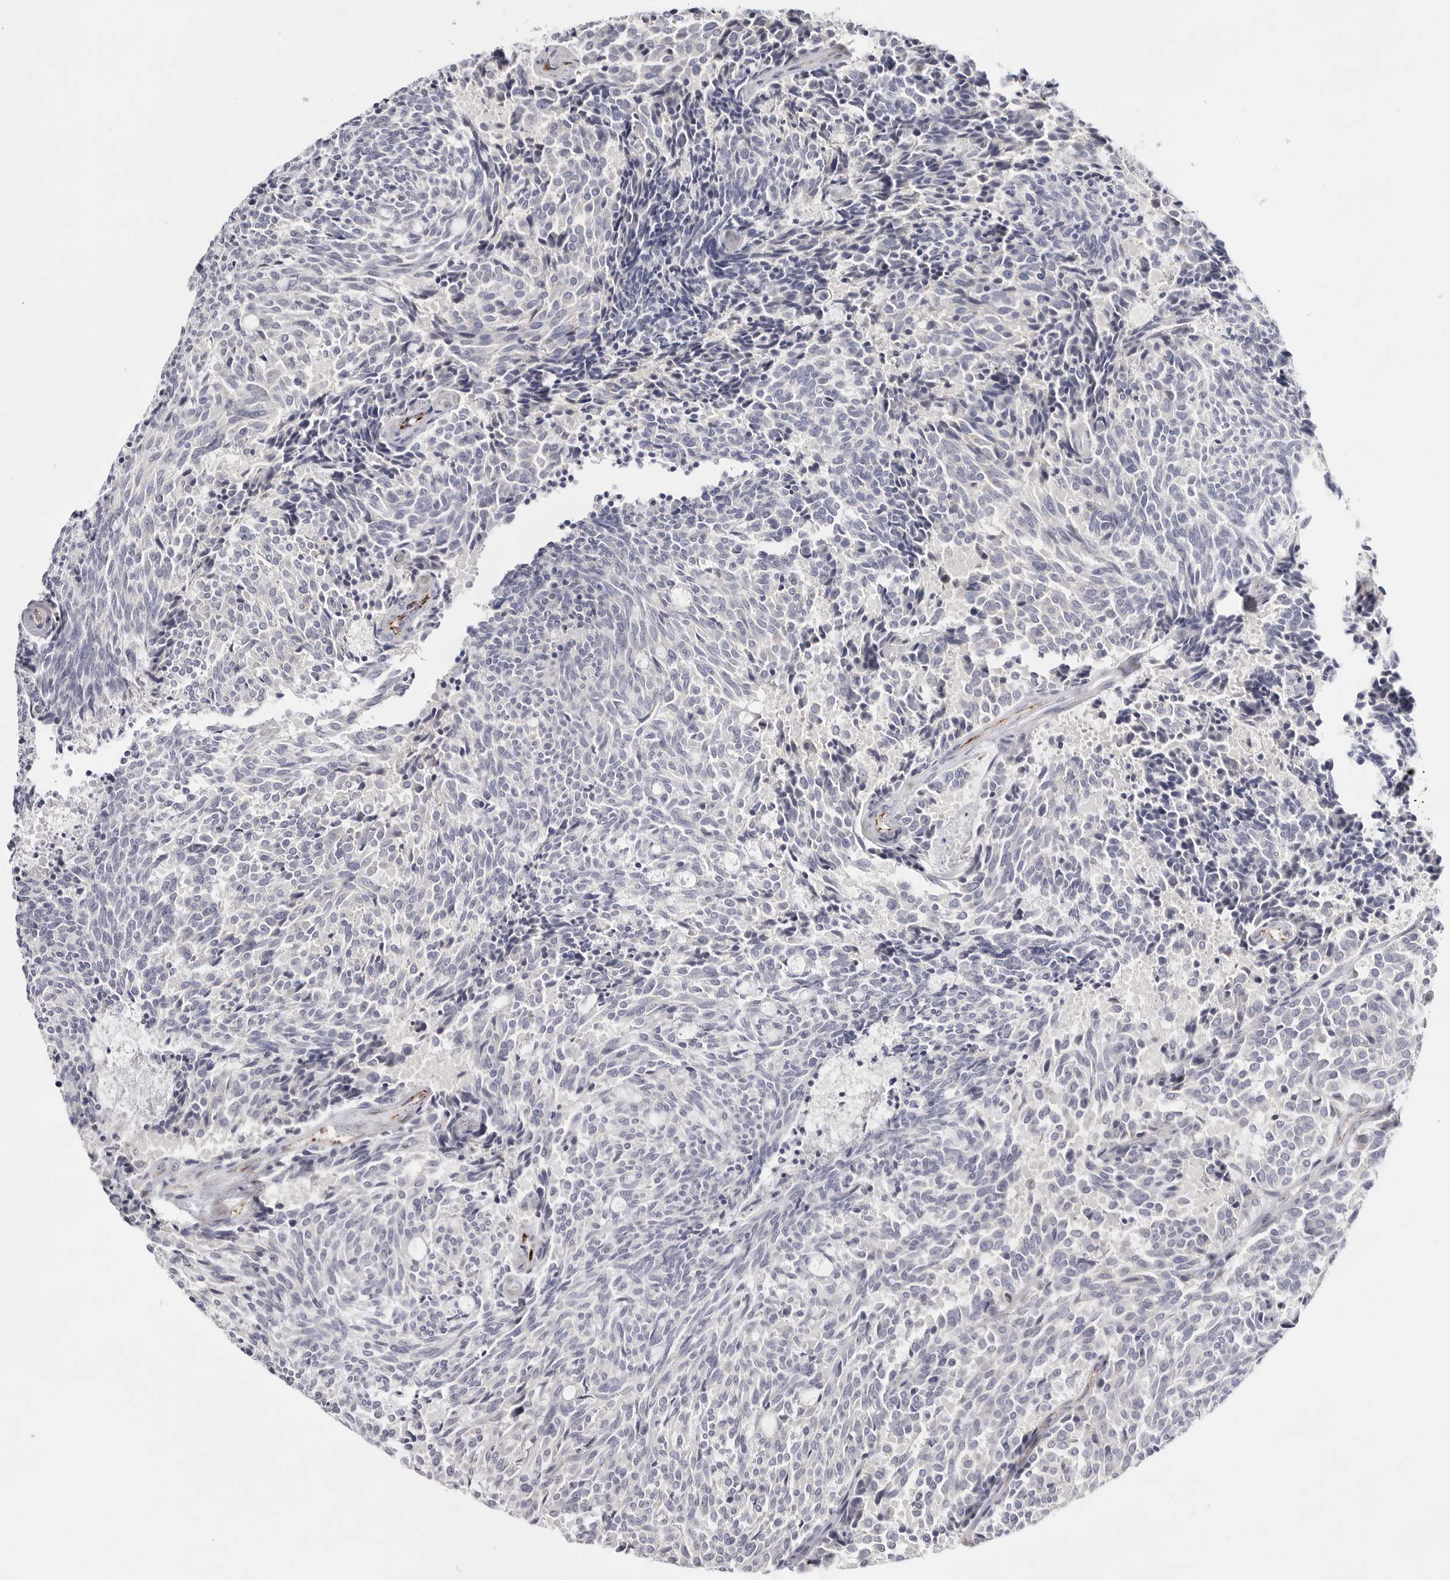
{"staining": {"intensity": "negative", "quantity": "none", "location": "none"}, "tissue": "carcinoid", "cell_type": "Tumor cells", "image_type": "cancer", "snomed": [{"axis": "morphology", "description": "Carcinoid, malignant, NOS"}, {"axis": "topography", "description": "Pancreas"}], "caption": "Tumor cells are negative for brown protein staining in malignant carcinoid.", "gene": "ELP3", "patient": {"sex": "female", "age": 54}}